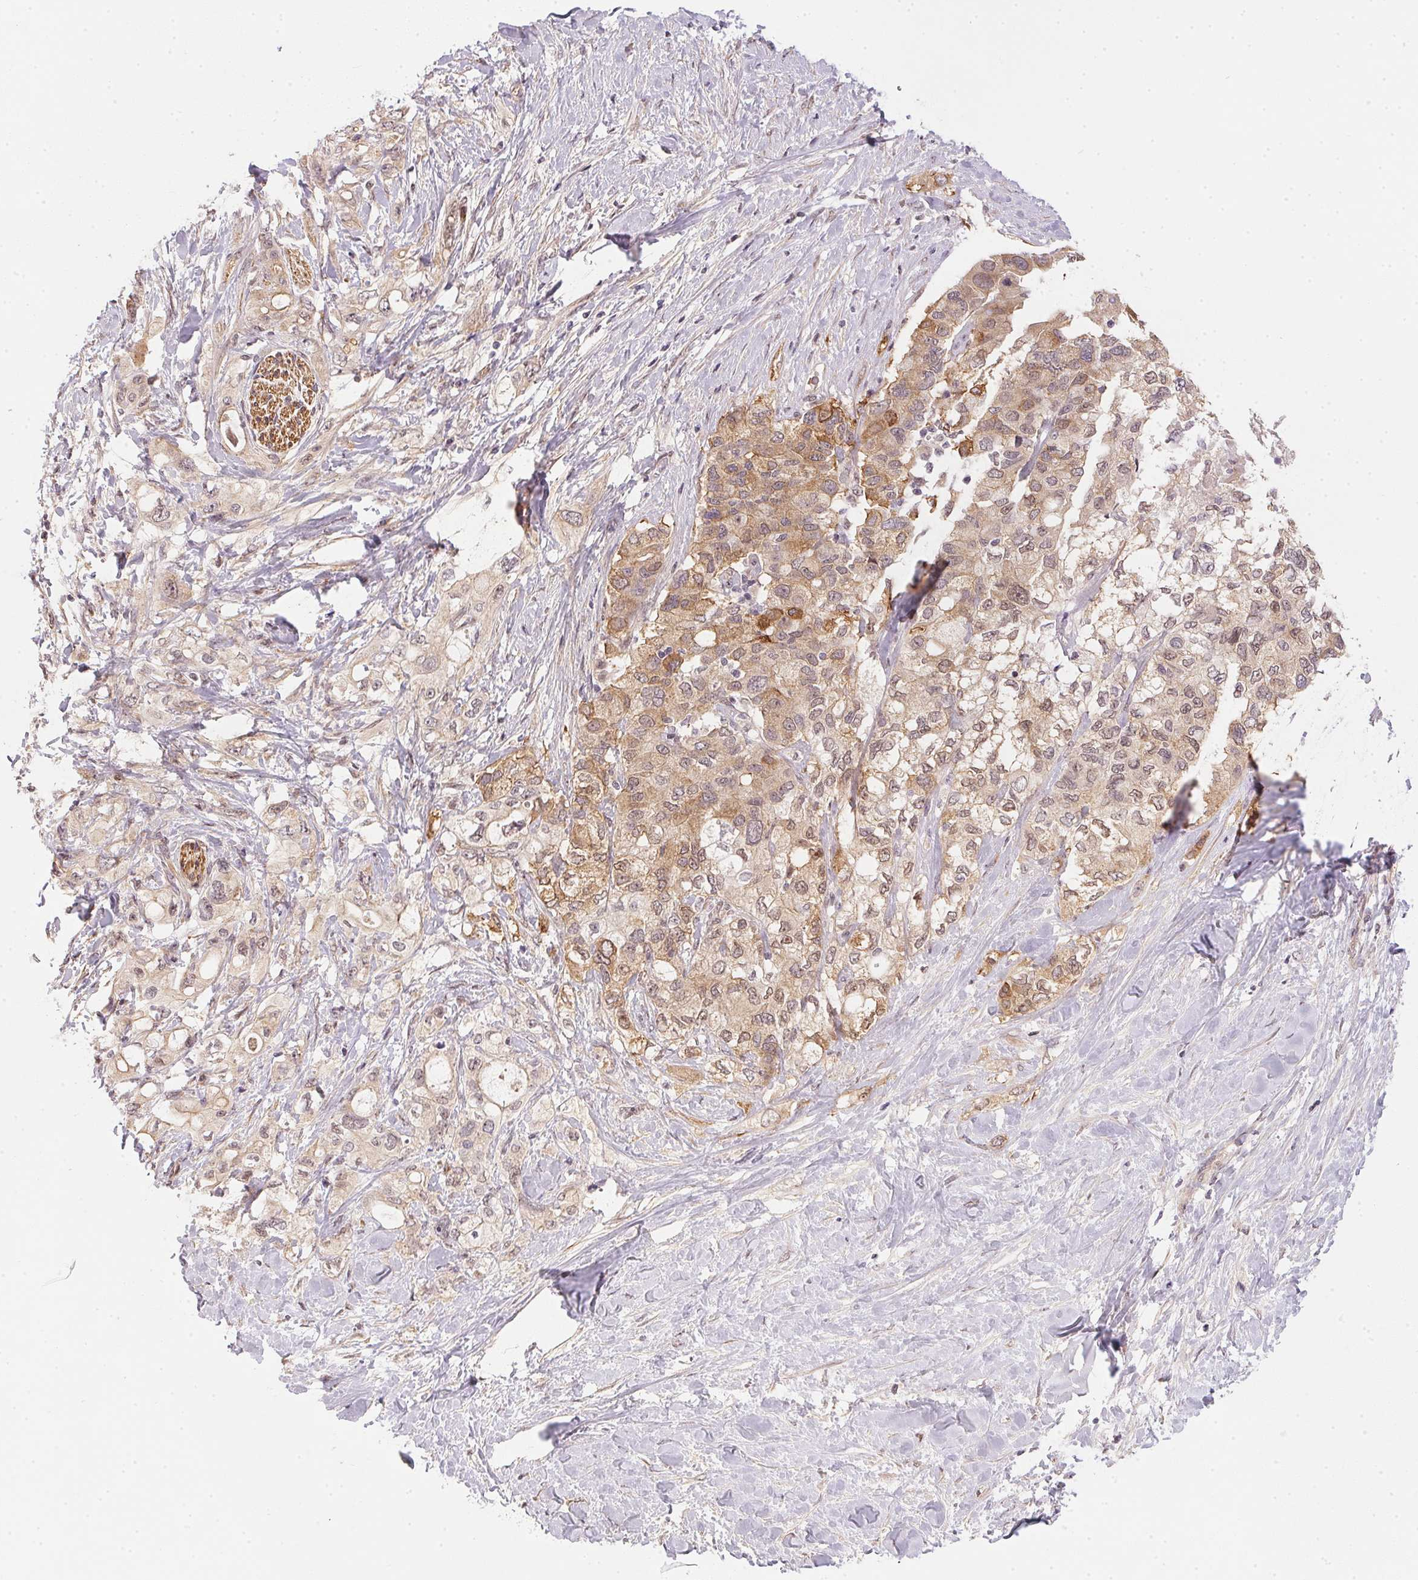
{"staining": {"intensity": "weak", "quantity": ">75%", "location": "cytoplasmic/membranous,nuclear"}, "tissue": "pancreatic cancer", "cell_type": "Tumor cells", "image_type": "cancer", "snomed": [{"axis": "morphology", "description": "Adenocarcinoma, NOS"}, {"axis": "topography", "description": "Pancreas"}], "caption": "Protein analysis of adenocarcinoma (pancreatic) tissue demonstrates weak cytoplasmic/membranous and nuclear positivity in approximately >75% of tumor cells.", "gene": "CFAP92", "patient": {"sex": "female", "age": 56}}